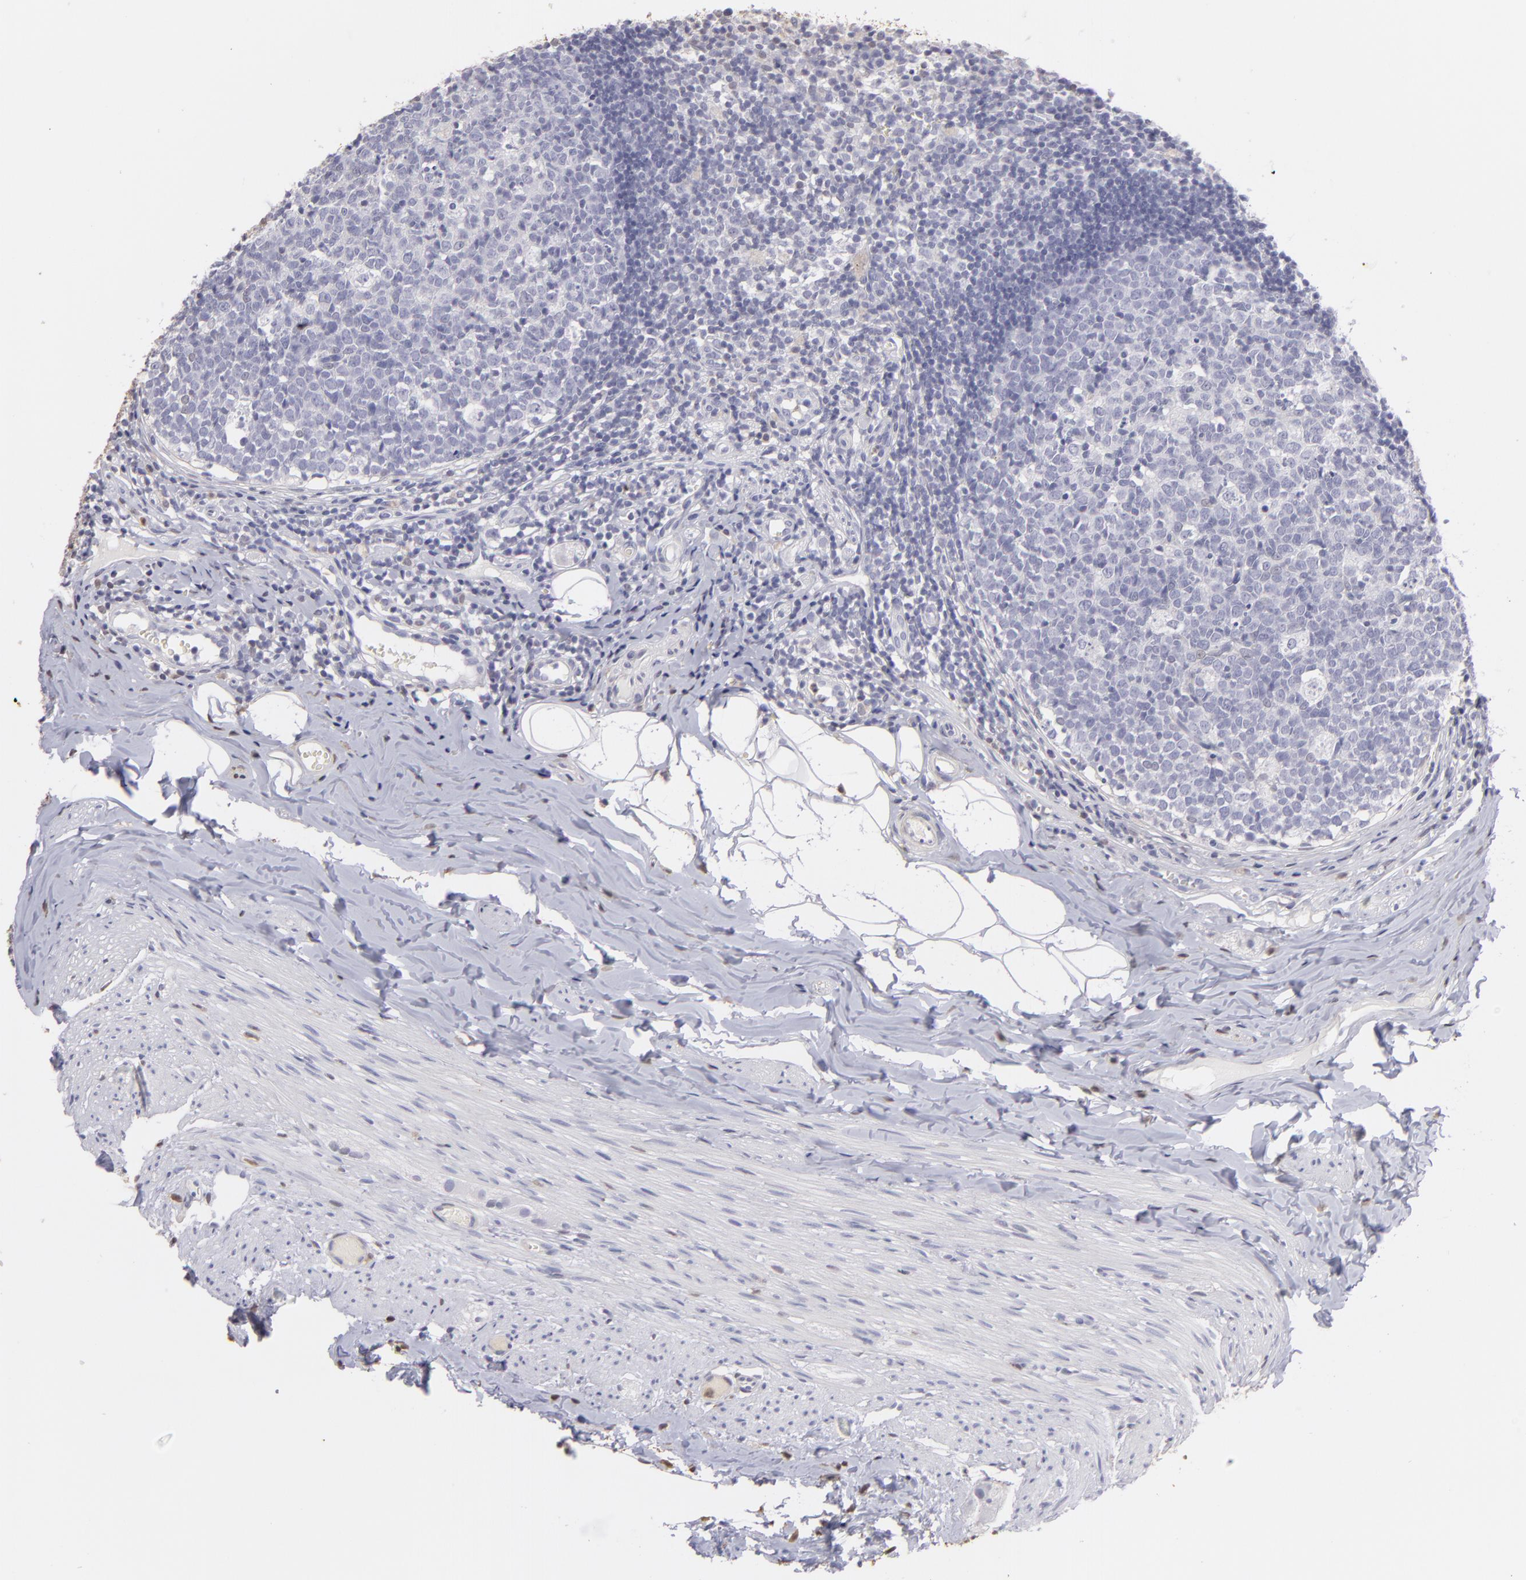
{"staining": {"intensity": "negative", "quantity": "none", "location": "none"}, "tissue": "appendix", "cell_type": "Glandular cells", "image_type": "normal", "snomed": [{"axis": "morphology", "description": "Normal tissue, NOS"}, {"axis": "topography", "description": "Appendix"}], "caption": "This is an immunohistochemistry image of benign human appendix. There is no positivity in glandular cells.", "gene": "S100A2", "patient": {"sex": "female", "age": 9}}